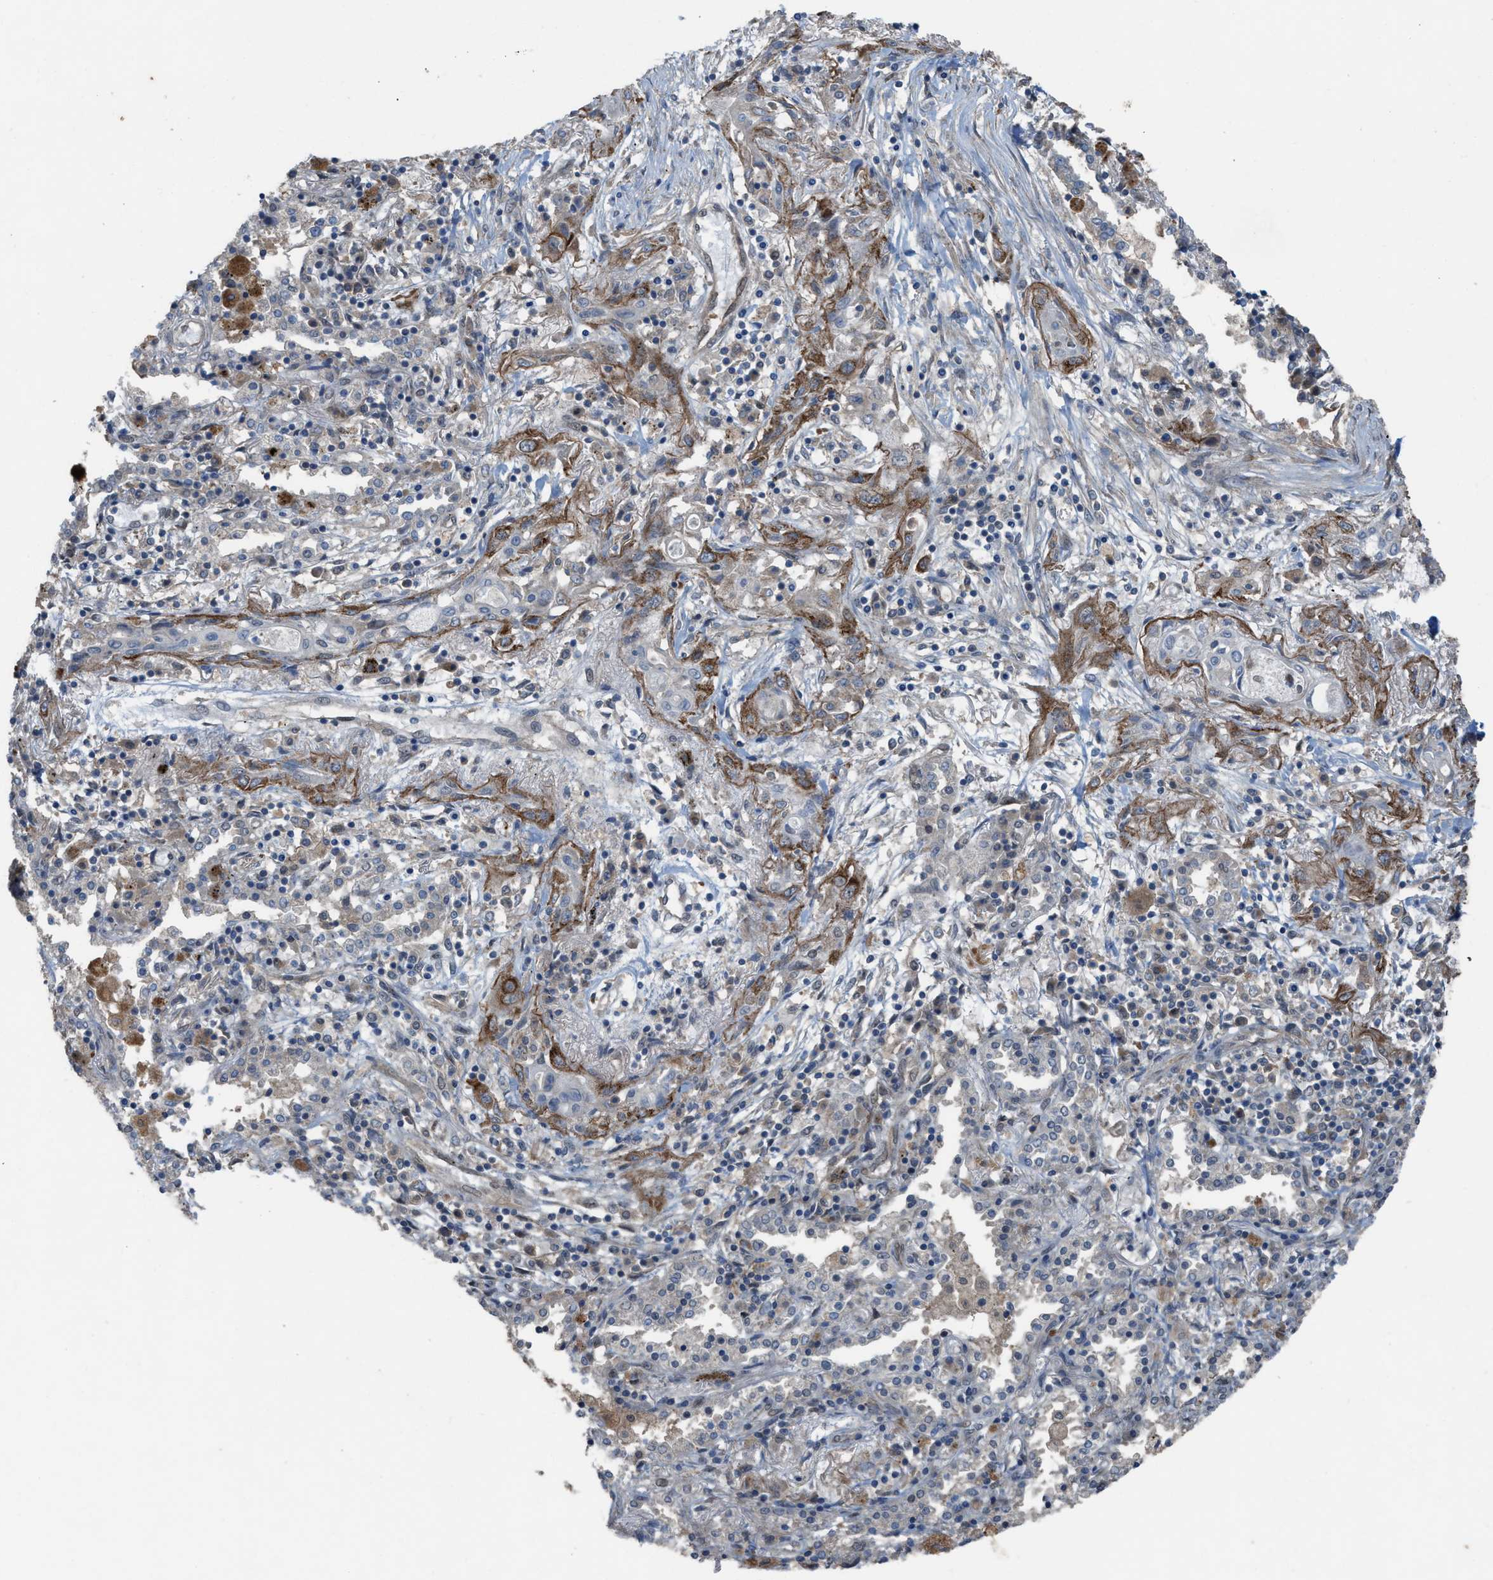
{"staining": {"intensity": "moderate", "quantity": "25%-75%", "location": "cytoplasmic/membranous"}, "tissue": "lung cancer", "cell_type": "Tumor cells", "image_type": "cancer", "snomed": [{"axis": "morphology", "description": "Squamous cell carcinoma, NOS"}, {"axis": "topography", "description": "Lung"}], "caption": "Lung squamous cell carcinoma stained with IHC exhibits moderate cytoplasmic/membranous expression in about 25%-75% of tumor cells.", "gene": "PLAA", "patient": {"sex": "female", "age": 47}}